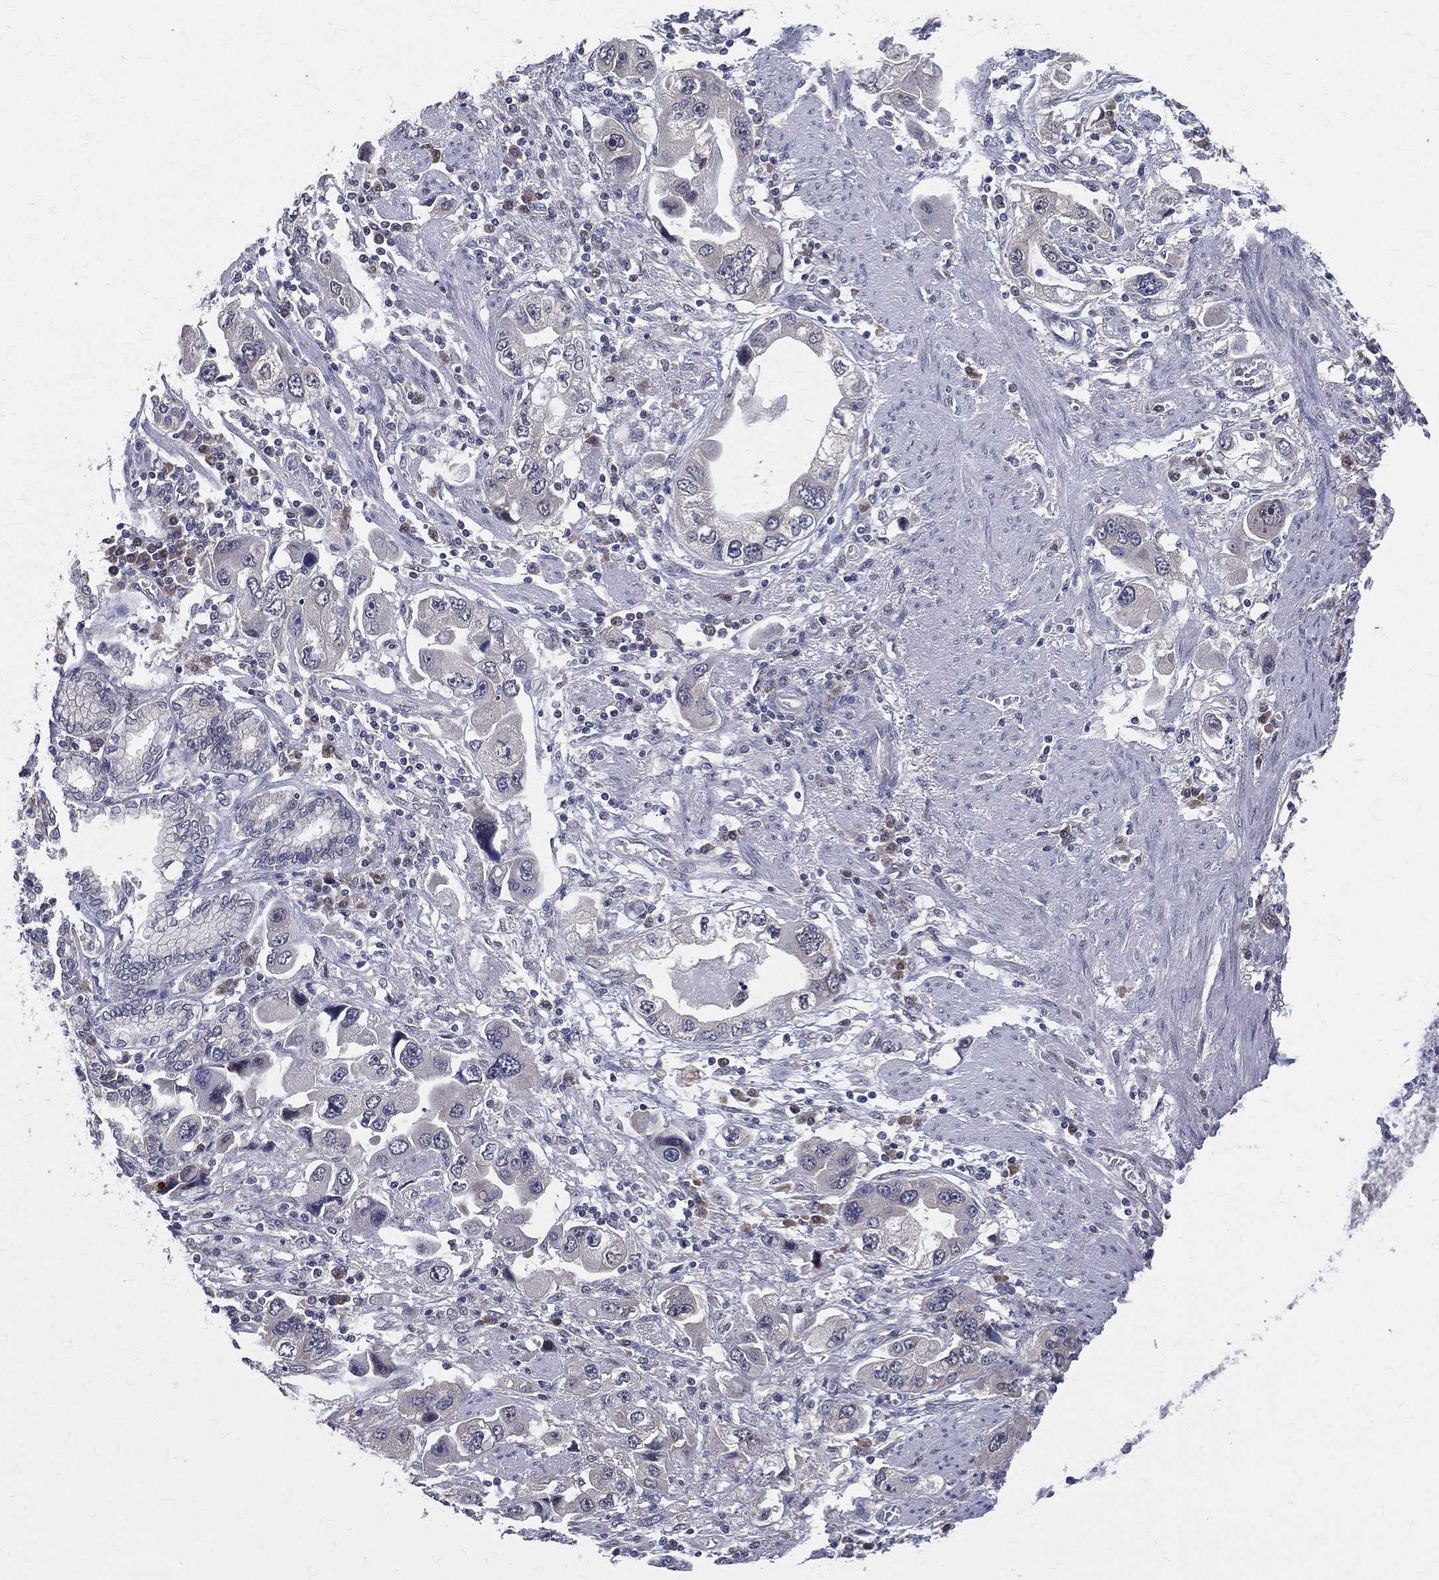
{"staining": {"intensity": "negative", "quantity": "none", "location": "none"}, "tissue": "stomach cancer", "cell_type": "Tumor cells", "image_type": "cancer", "snomed": [{"axis": "morphology", "description": "Adenocarcinoma, NOS"}, {"axis": "topography", "description": "Stomach, lower"}], "caption": "IHC micrograph of stomach adenocarcinoma stained for a protein (brown), which reveals no positivity in tumor cells.", "gene": "DLG4", "patient": {"sex": "female", "age": 93}}